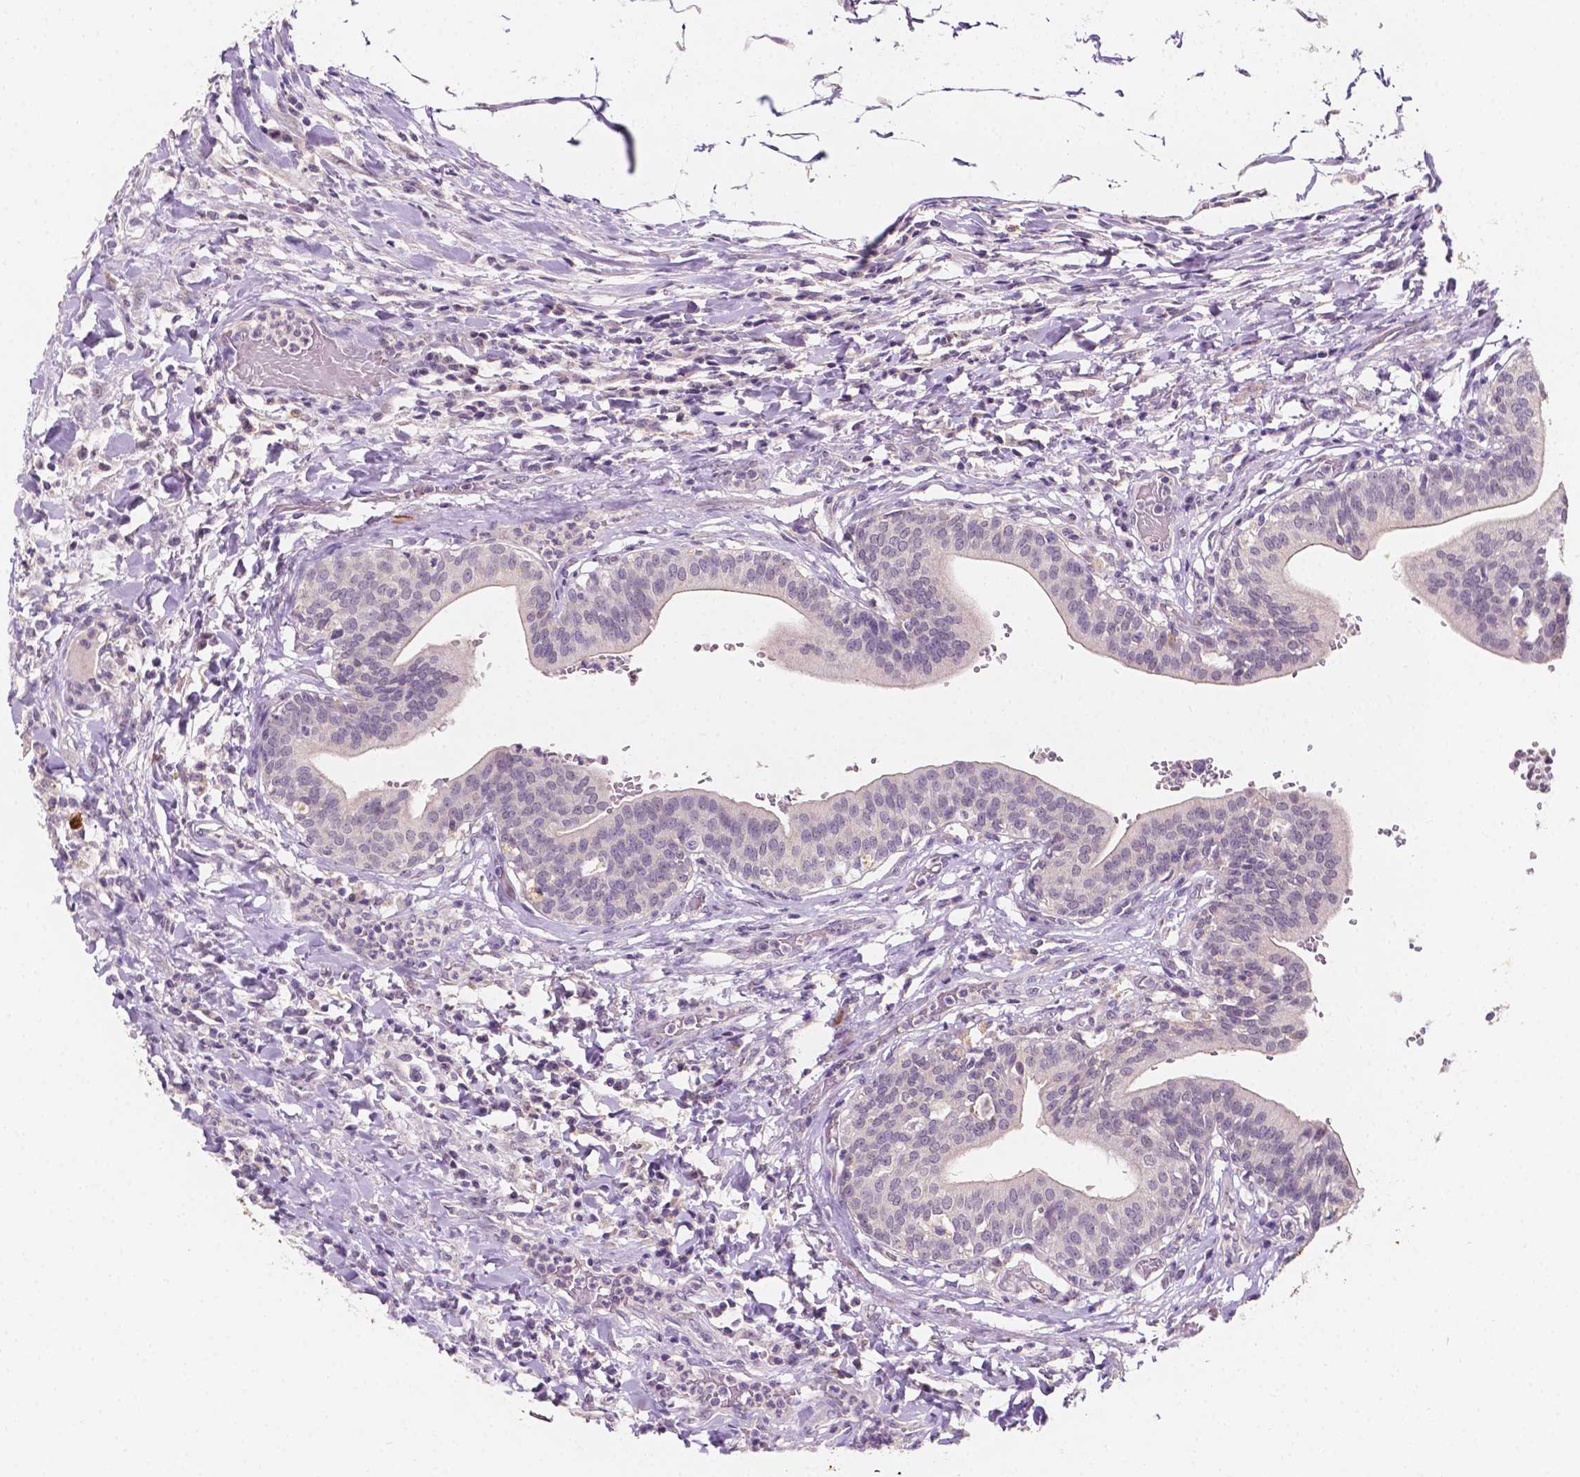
{"staining": {"intensity": "negative", "quantity": "none", "location": "none"}, "tissue": "urinary bladder", "cell_type": "Urothelial cells", "image_type": "normal", "snomed": [{"axis": "morphology", "description": "Normal tissue, NOS"}, {"axis": "topography", "description": "Urinary bladder"}, {"axis": "topography", "description": "Peripheral nerve tissue"}], "caption": "A high-resolution image shows immunohistochemistry staining of normal urinary bladder, which exhibits no significant positivity in urothelial cells. (DAB immunohistochemistry (IHC) with hematoxylin counter stain).", "gene": "SIRT2", "patient": {"sex": "male", "age": 66}}